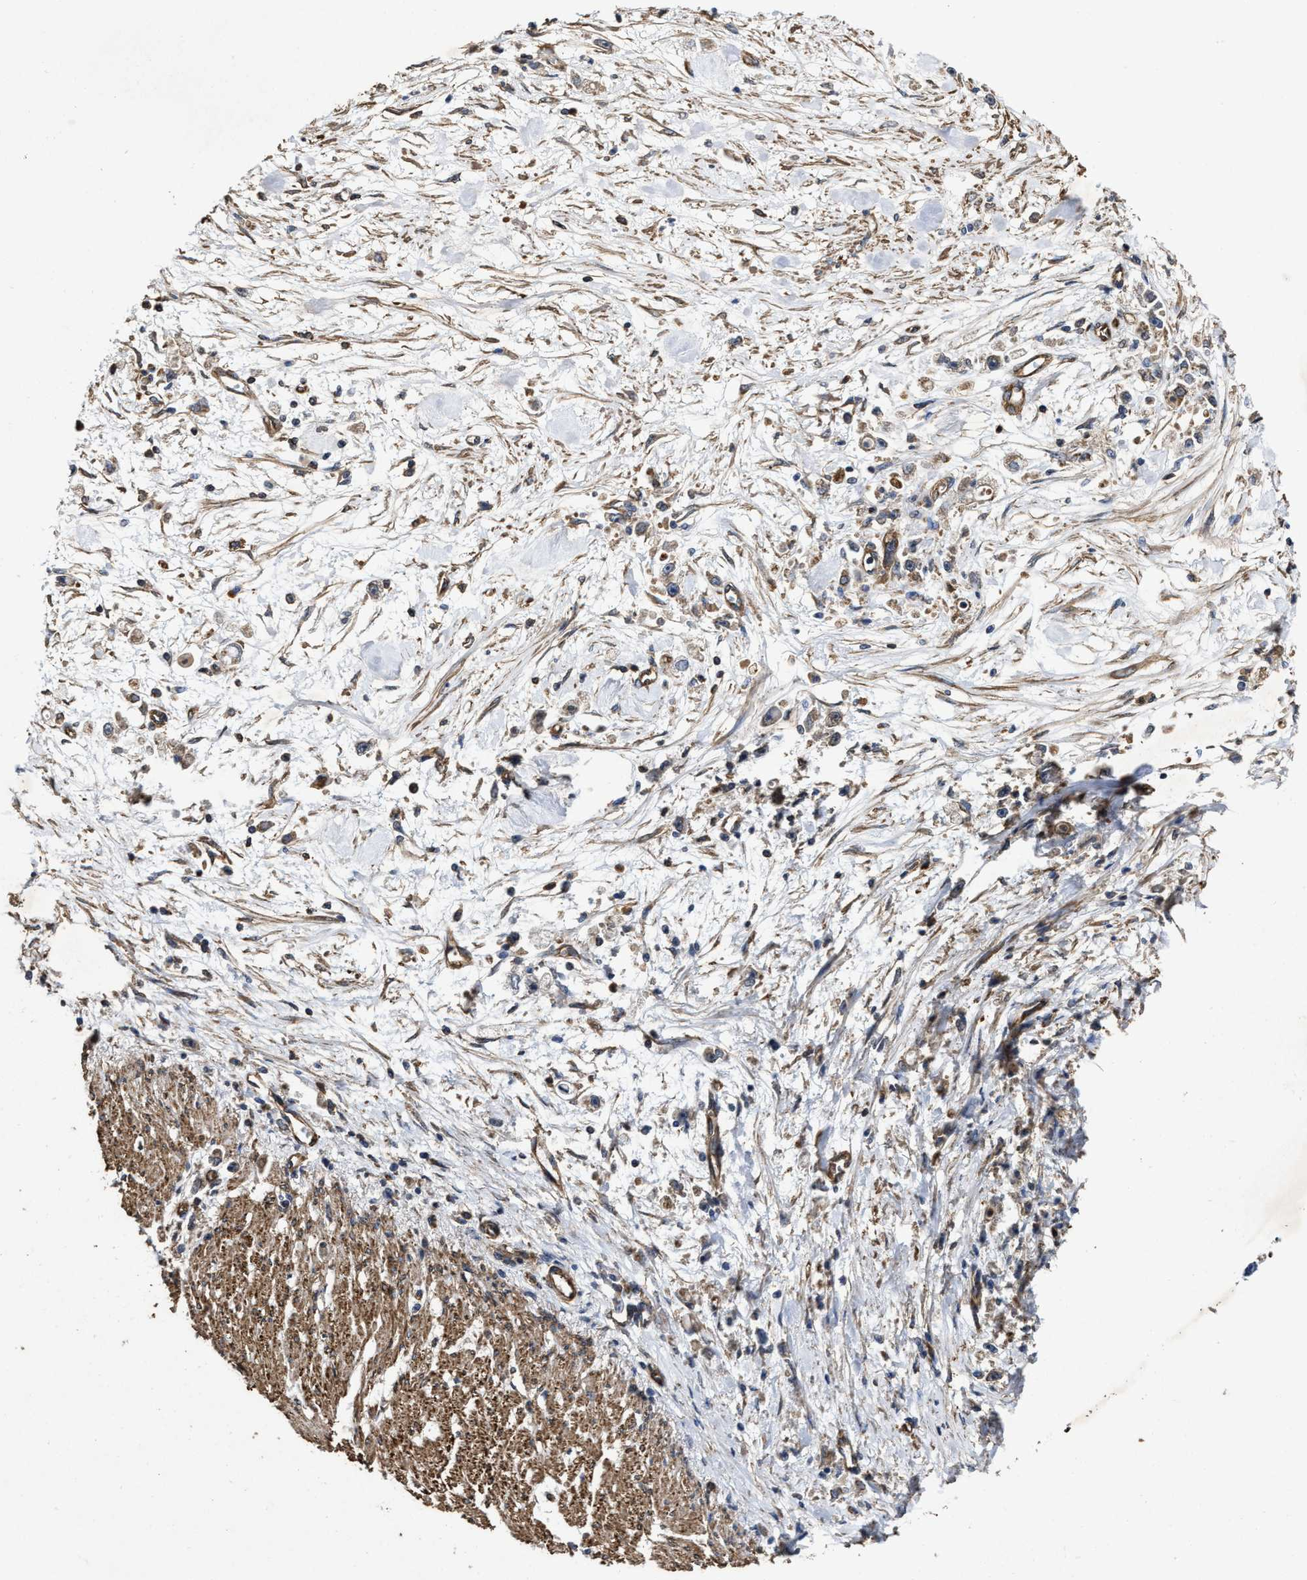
{"staining": {"intensity": "weak", "quantity": "25%-75%", "location": "cytoplasmic/membranous"}, "tissue": "stomach cancer", "cell_type": "Tumor cells", "image_type": "cancer", "snomed": [{"axis": "morphology", "description": "Adenocarcinoma, NOS"}, {"axis": "topography", "description": "Stomach"}], "caption": "Immunohistochemistry micrograph of stomach cancer stained for a protein (brown), which shows low levels of weak cytoplasmic/membranous positivity in about 25%-75% of tumor cells.", "gene": "SFXN4", "patient": {"sex": "female", "age": 59}}